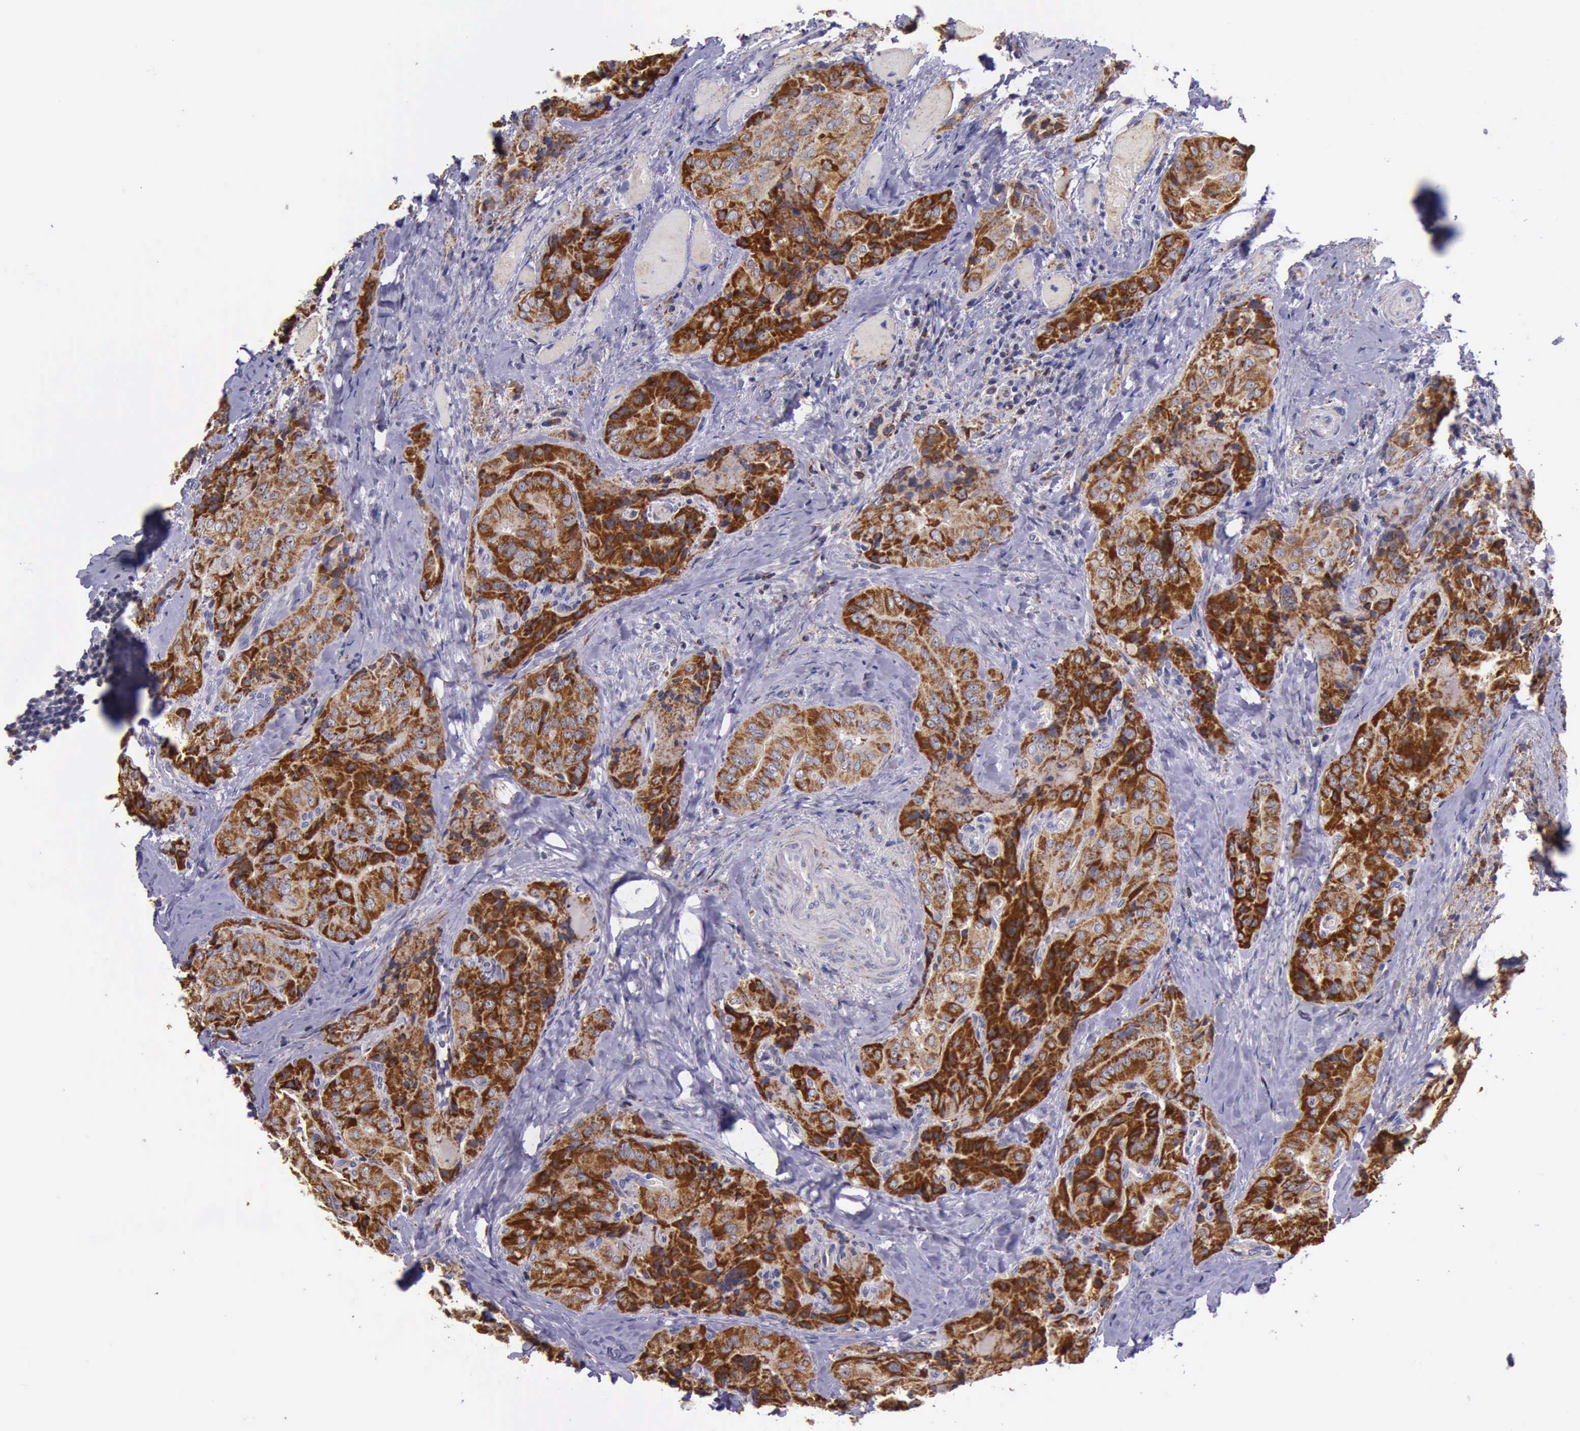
{"staining": {"intensity": "strong", "quantity": ">75%", "location": "cytoplasmic/membranous"}, "tissue": "thyroid cancer", "cell_type": "Tumor cells", "image_type": "cancer", "snomed": [{"axis": "morphology", "description": "Papillary adenocarcinoma, NOS"}, {"axis": "topography", "description": "Thyroid gland"}], "caption": "Protein expression analysis of thyroid cancer reveals strong cytoplasmic/membranous expression in approximately >75% of tumor cells.", "gene": "TXN2", "patient": {"sex": "female", "age": 71}}